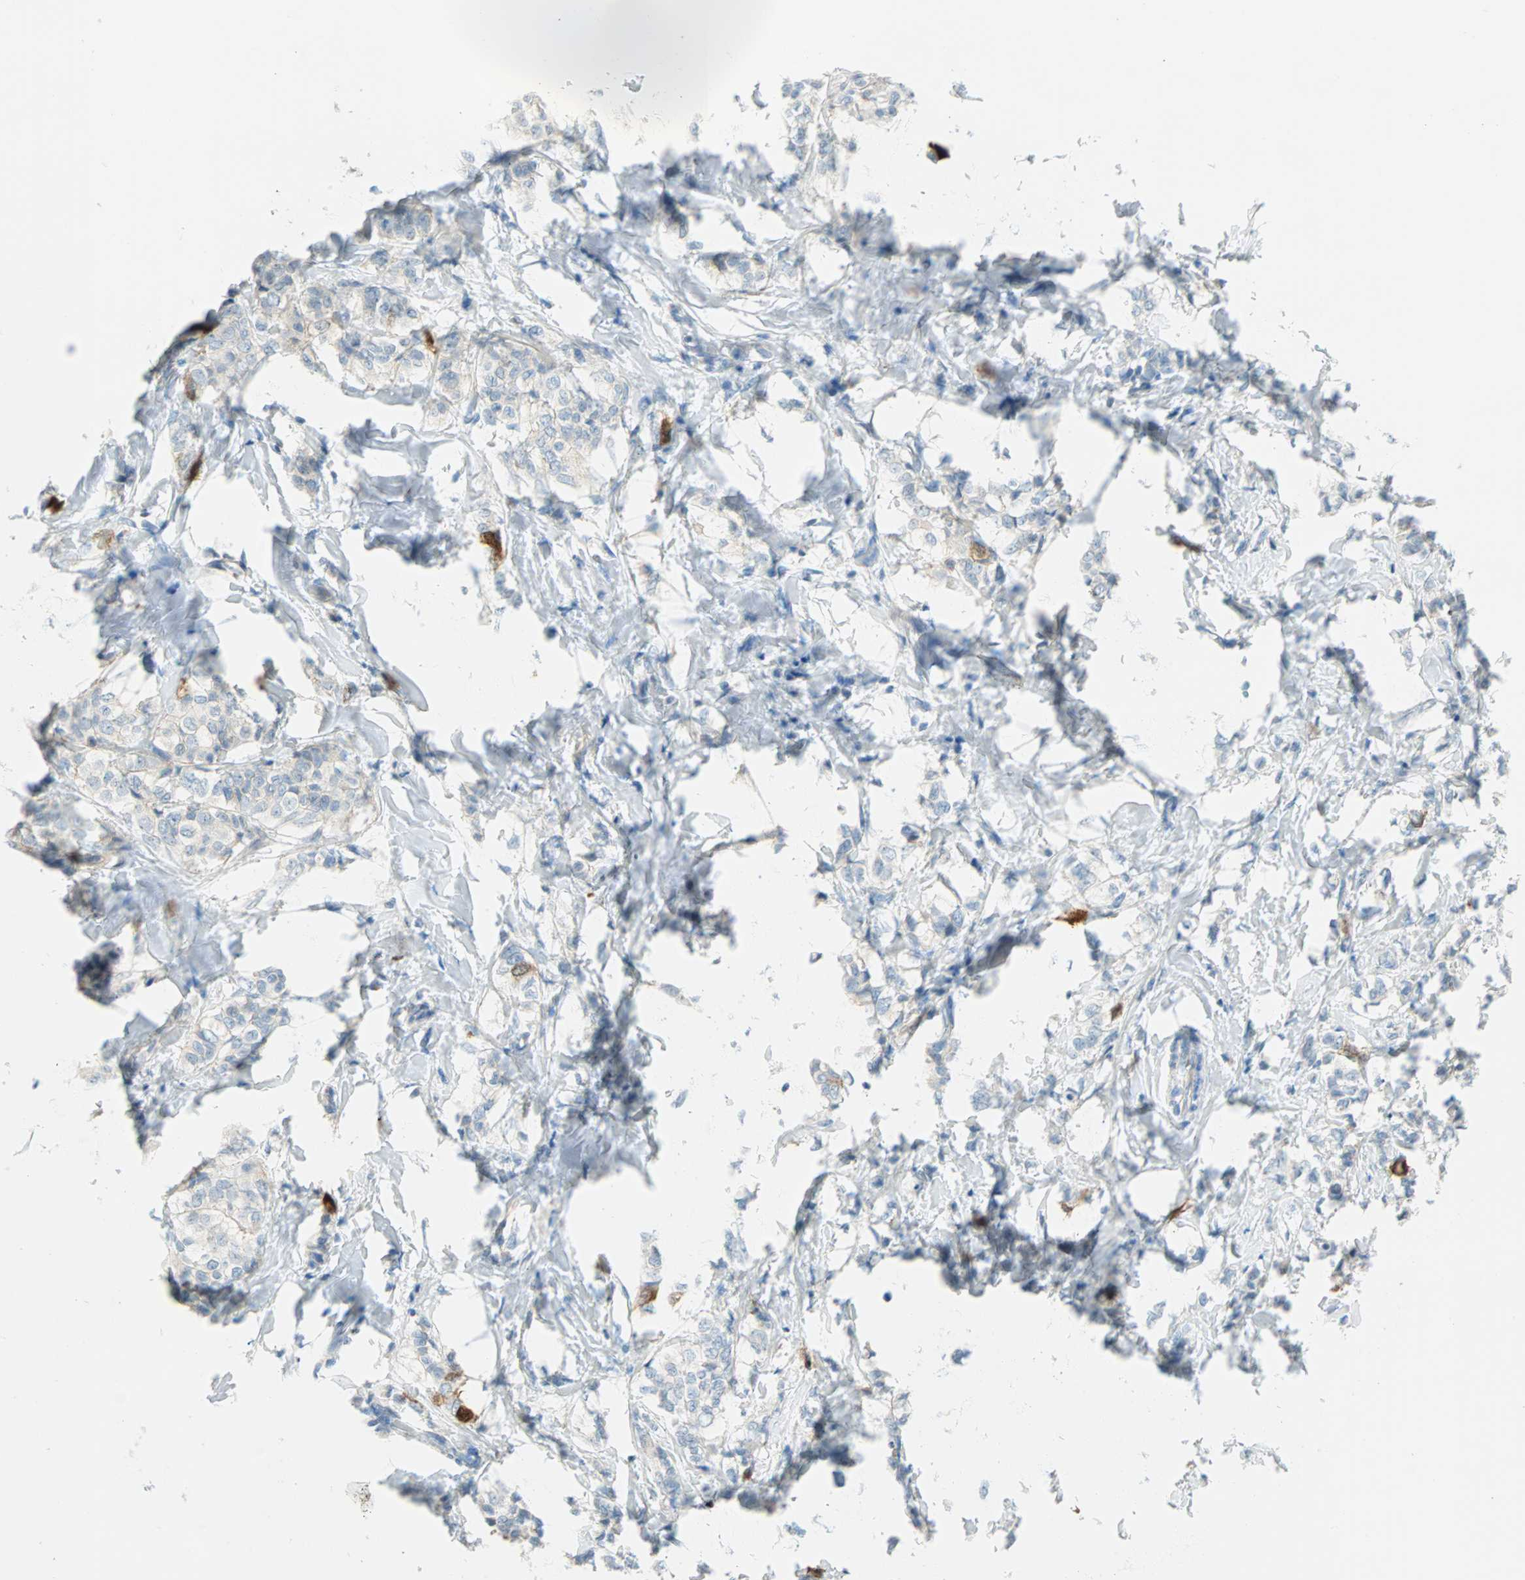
{"staining": {"intensity": "strong", "quantity": "<25%", "location": "cytoplasmic/membranous,nuclear"}, "tissue": "breast cancer", "cell_type": "Tumor cells", "image_type": "cancer", "snomed": [{"axis": "morphology", "description": "Lobular carcinoma"}, {"axis": "topography", "description": "Breast"}], "caption": "Human breast lobular carcinoma stained with a protein marker shows strong staining in tumor cells.", "gene": "PTTG1", "patient": {"sex": "female", "age": 60}}